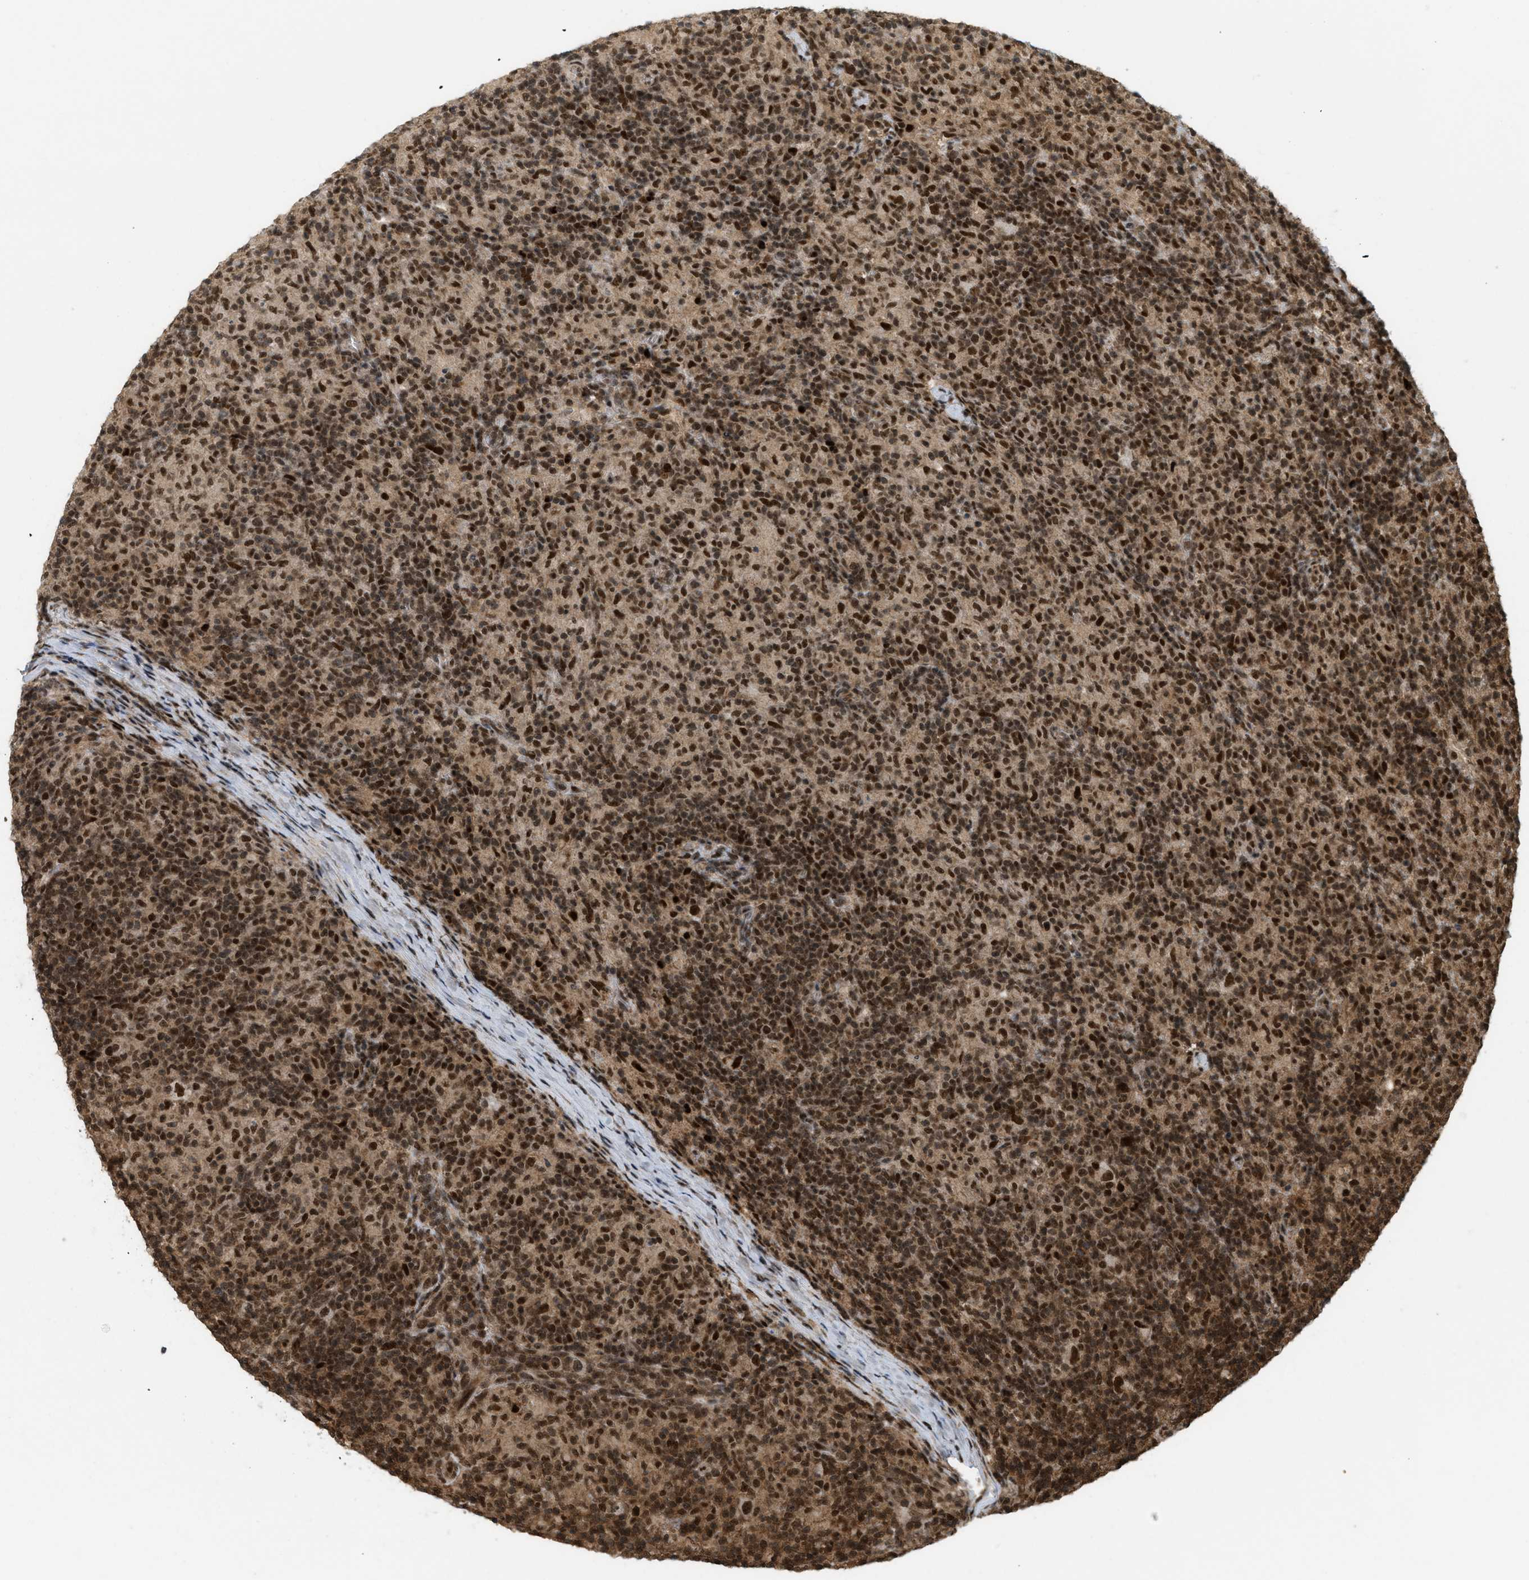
{"staining": {"intensity": "strong", "quantity": ">75%", "location": "cytoplasmic/membranous,nuclear"}, "tissue": "lymphoma", "cell_type": "Tumor cells", "image_type": "cancer", "snomed": [{"axis": "morphology", "description": "Hodgkin's disease, NOS"}, {"axis": "topography", "description": "Lymph node"}], "caption": "Brown immunohistochemical staining in human Hodgkin's disease shows strong cytoplasmic/membranous and nuclear expression in about >75% of tumor cells.", "gene": "TLK1", "patient": {"sex": "male", "age": 70}}